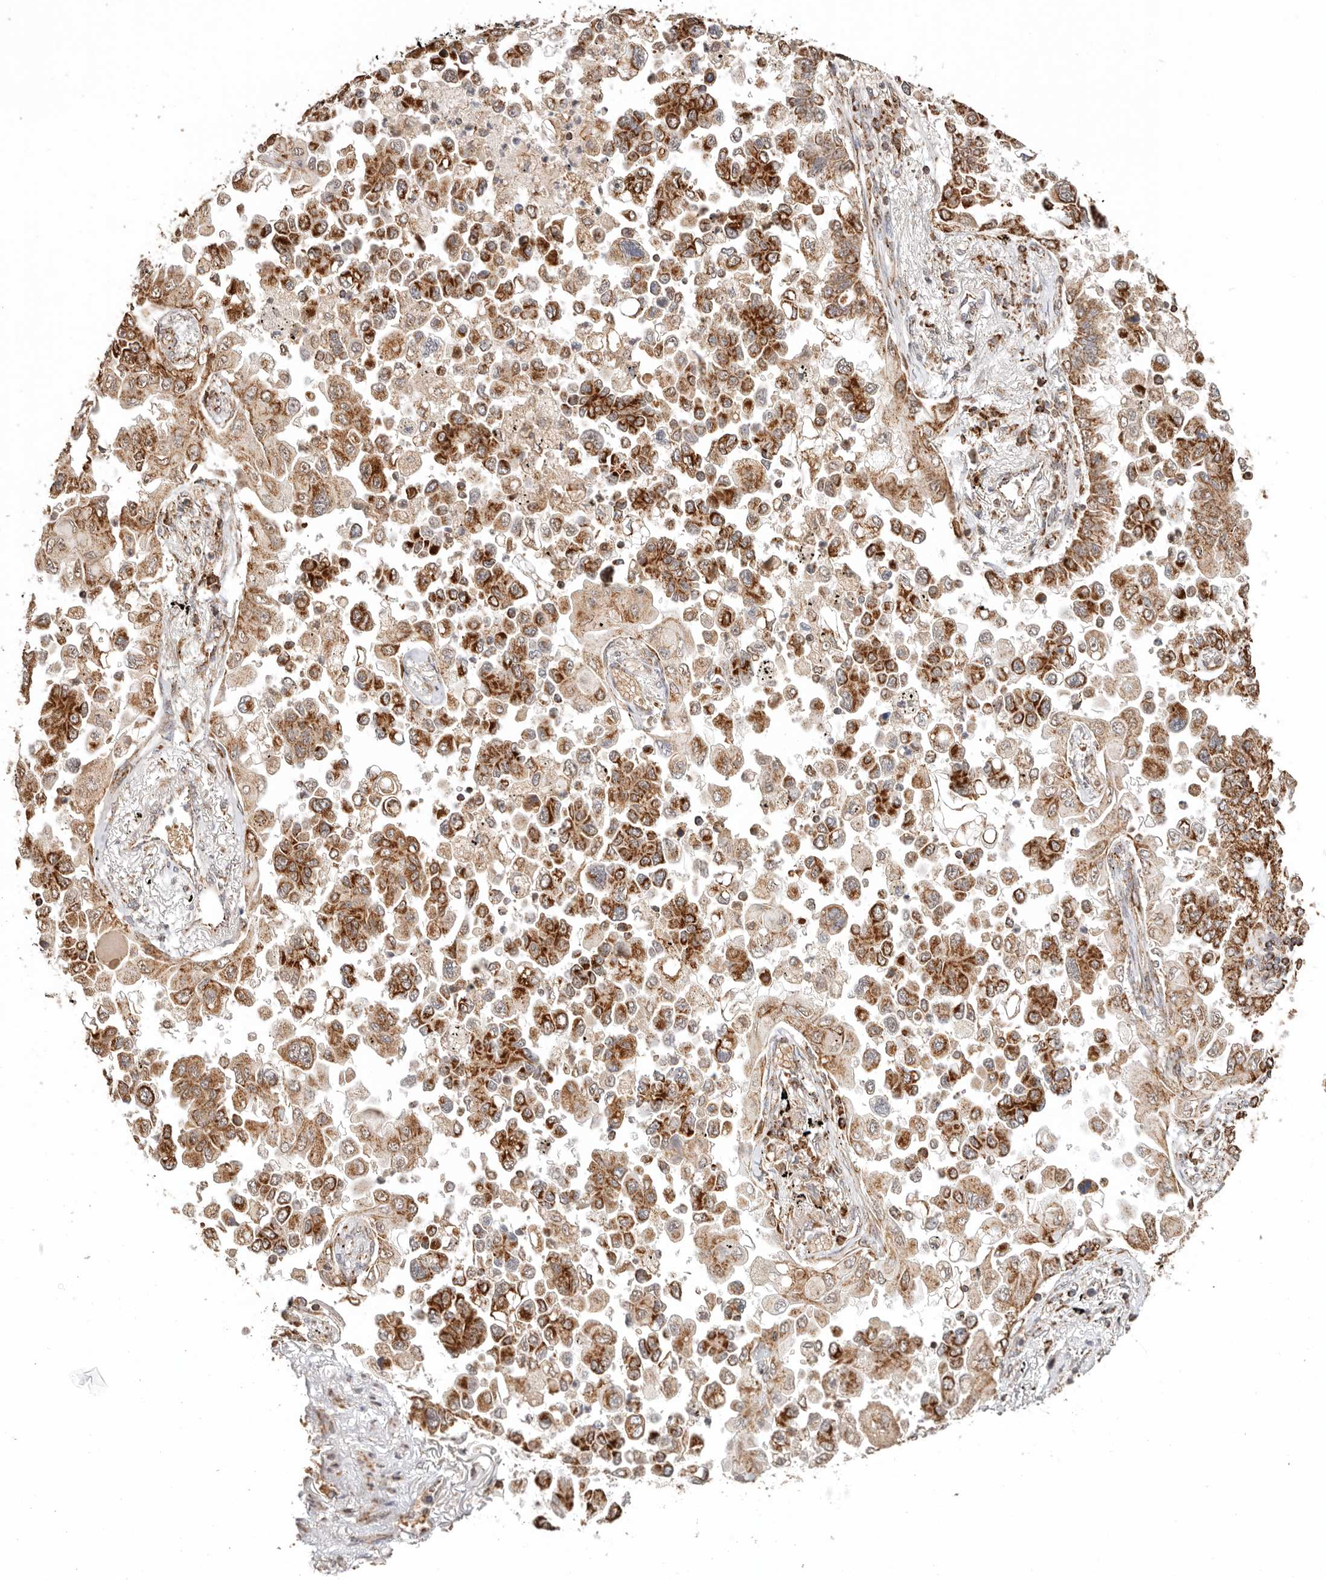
{"staining": {"intensity": "strong", "quantity": ">75%", "location": "cytoplasmic/membranous"}, "tissue": "lung cancer", "cell_type": "Tumor cells", "image_type": "cancer", "snomed": [{"axis": "morphology", "description": "Adenocarcinoma, NOS"}, {"axis": "topography", "description": "Lung"}], "caption": "Immunohistochemistry of human lung cancer reveals high levels of strong cytoplasmic/membranous positivity in approximately >75% of tumor cells. Using DAB (brown) and hematoxylin (blue) stains, captured at high magnification using brightfield microscopy.", "gene": "NDUFB11", "patient": {"sex": "female", "age": 67}}